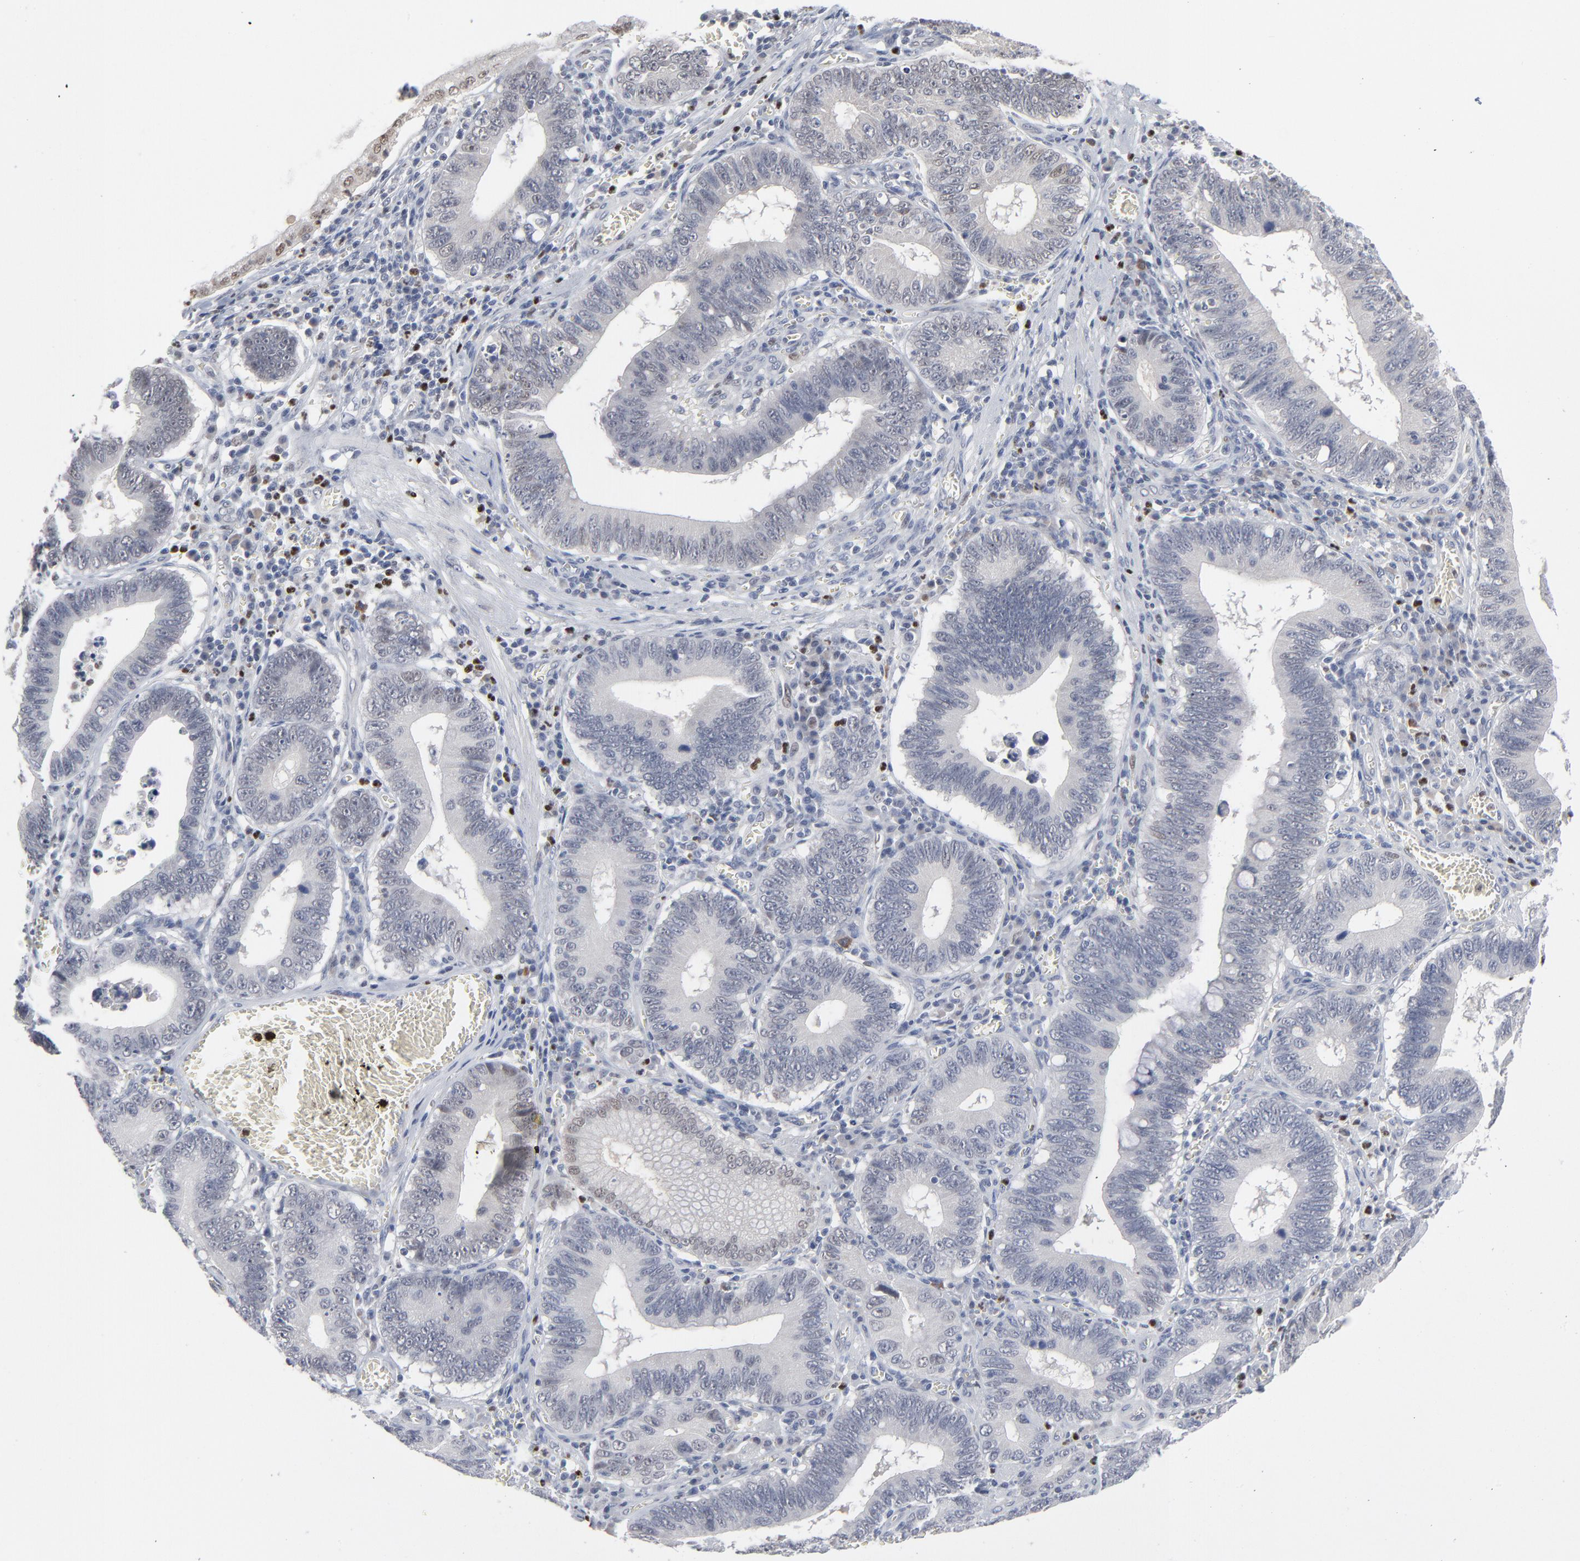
{"staining": {"intensity": "negative", "quantity": "none", "location": "none"}, "tissue": "stomach cancer", "cell_type": "Tumor cells", "image_type": "cancer", "snomed": [{"axis": "morphology", "description": "Adenocarcinoma, NOS"}, {"axis": "topography", "description": "Stomach"}, {"axis": "topography", "description": "Gastric cardia"}], "caption": "Adenocarcinoma (stomach) stained for a protein using IHC demonstrates no expression tumor cells.", "gene": "FOXN2", "patient": {"sex": "male", "age": 59}}